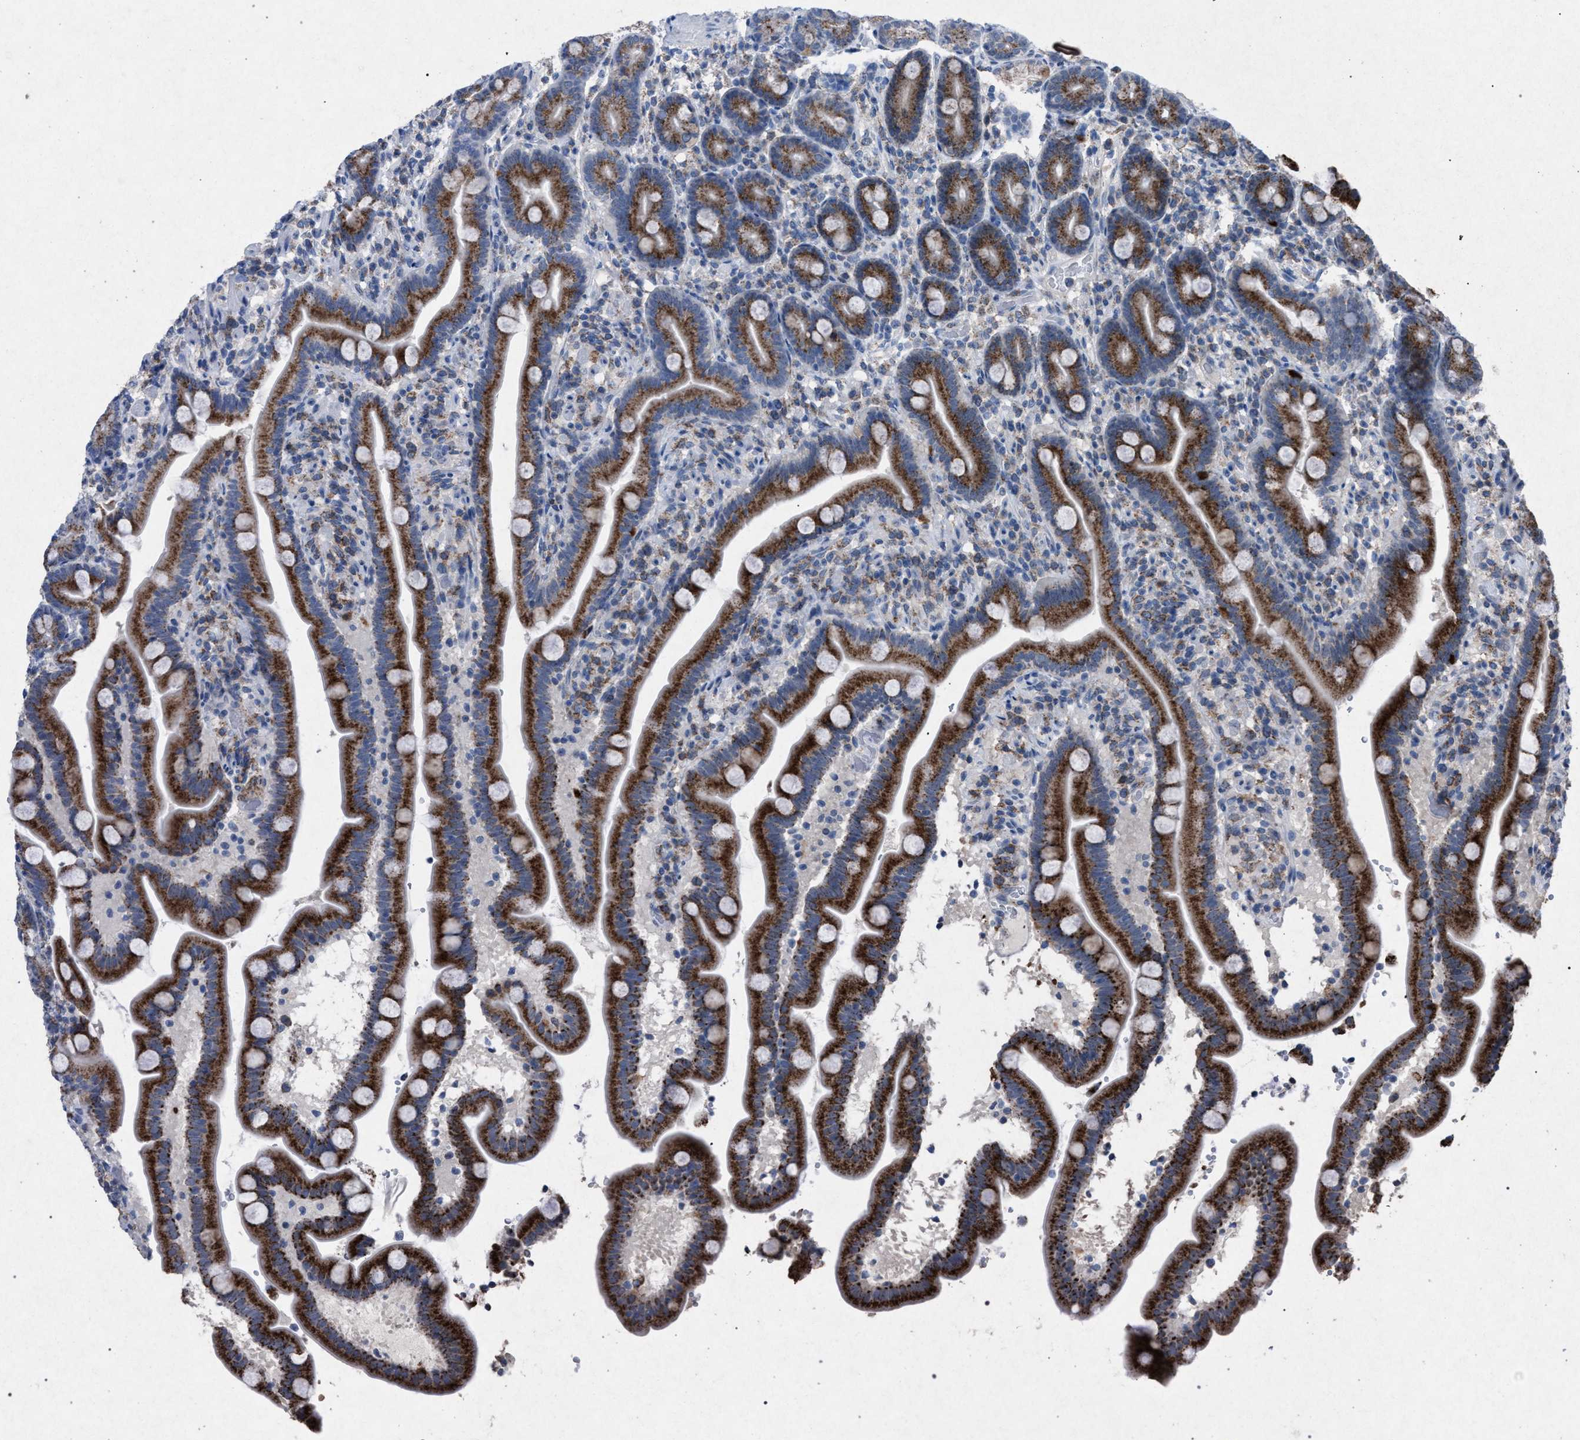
{"staining": {"intensity": "strong", "quantity": ">75%", "location": "cytoplasmic/membranous"}, "tissue": "duodenum", "cell_type": "Glandular cells", "image_type": "normal", "snomed": [{"axis": "morphology", "description": "Normal tissue, NOS"}, {"axis": "topography", "description": "Duodenum"}], "caption": "The image demonstrates staining of benign duodenum, revealing strong cytoplasmic/membranous protein positivity (brown color) within glandular cells.", "gene": "HSD17B4", "patient": {"sex": "male", "age": 54}}